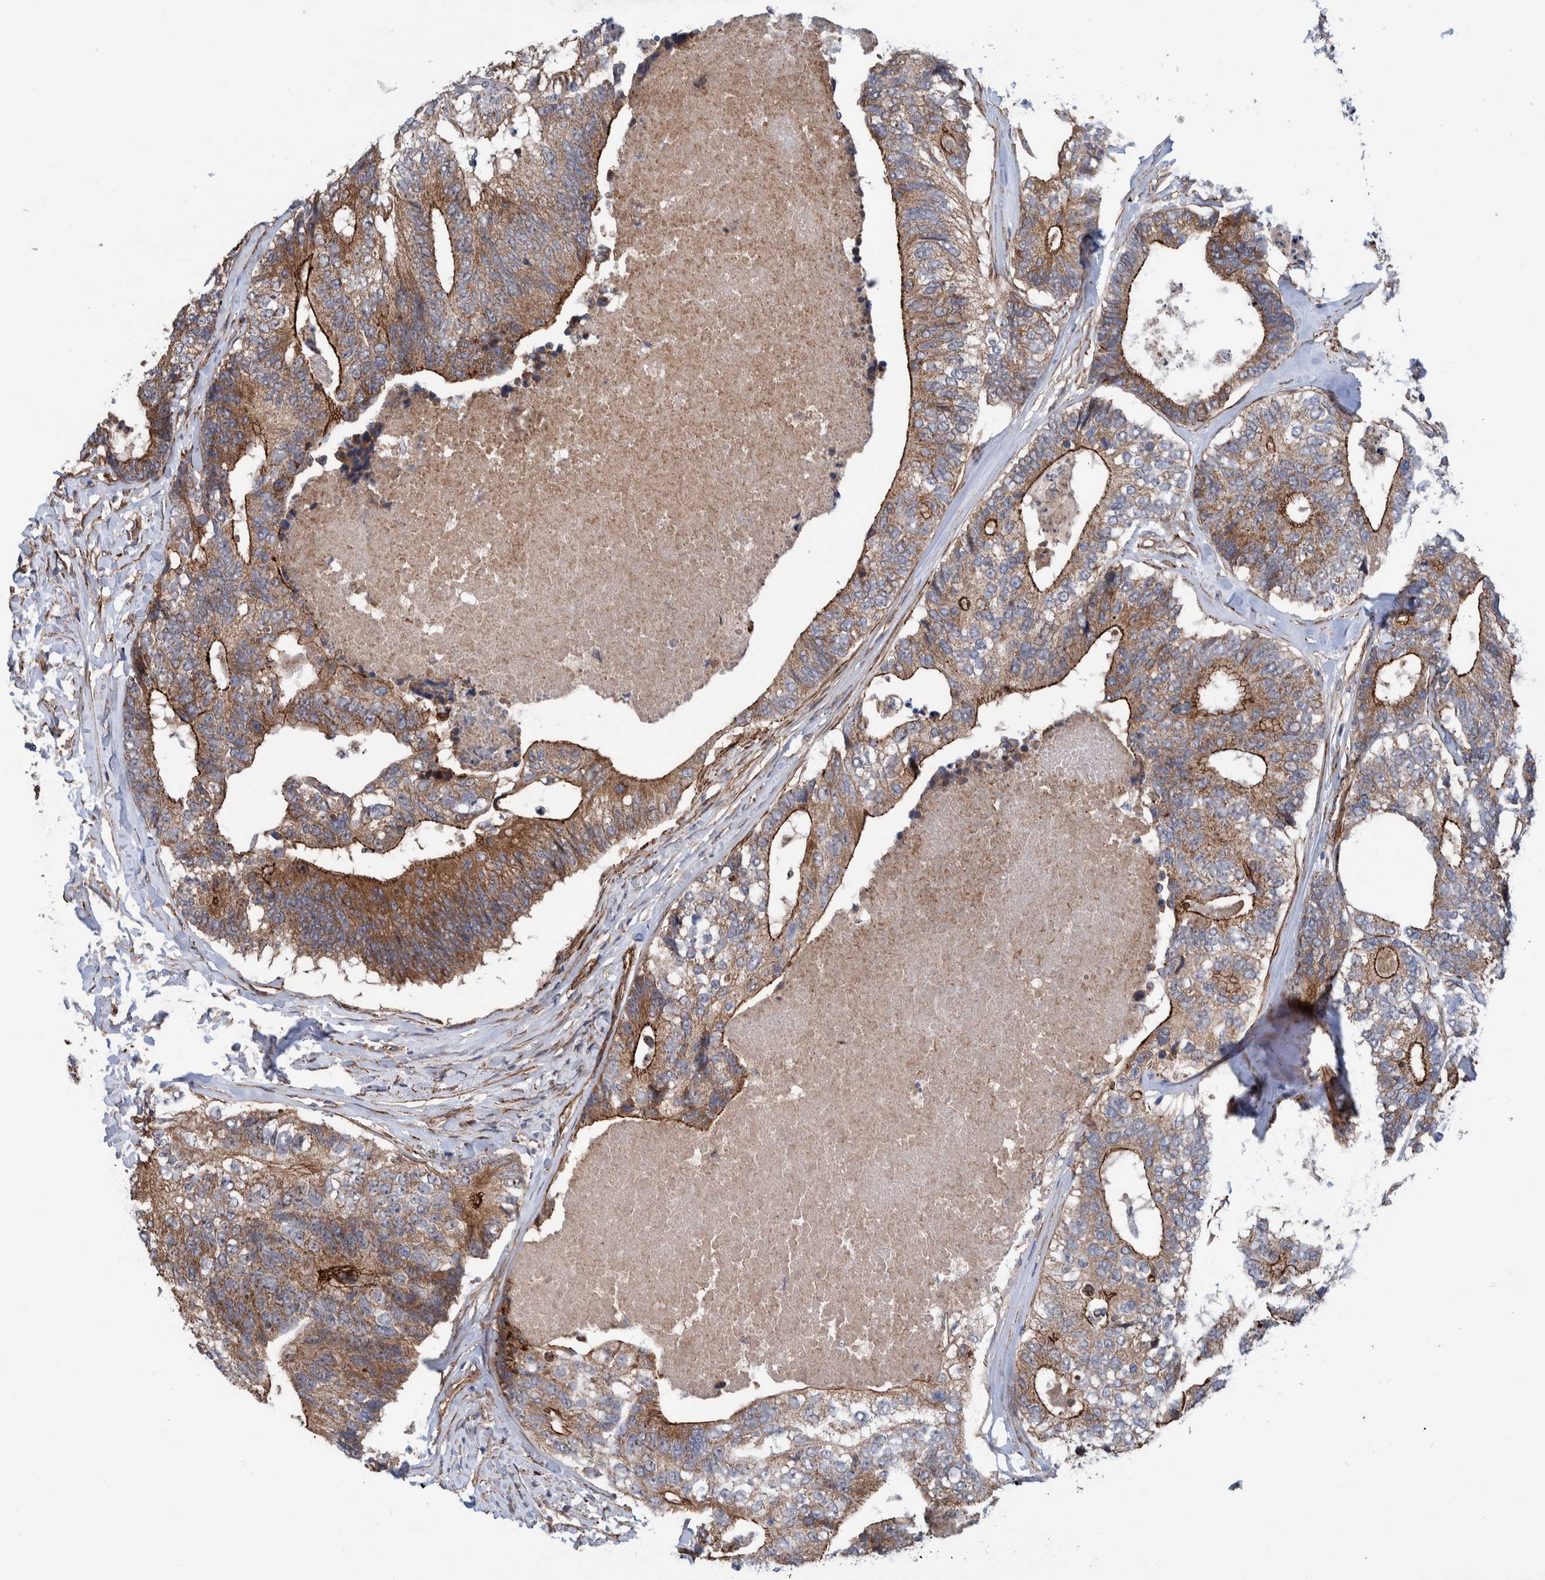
{"staining": {"intensity": "moderate", "quantity": ">75%", "location": "cytoplasmic/membranous"}, "tissue": "colorectal cancer", "cell_type": "Tumor cells", "image_type": "cancer", "snomed": [{"axis": "morphology", "description": "Adenocarcinoma, NOS"}, {"axis": "topography", "description": "Colon"}], "caption": "Colorectal cancer stained for a protein (brown) displays moderate cytoplasmic/membranous positive staining in approximately >75% of tumor cells.", "gene": "SLC25A10", "patient": {"sex": "female", "age": 67}}